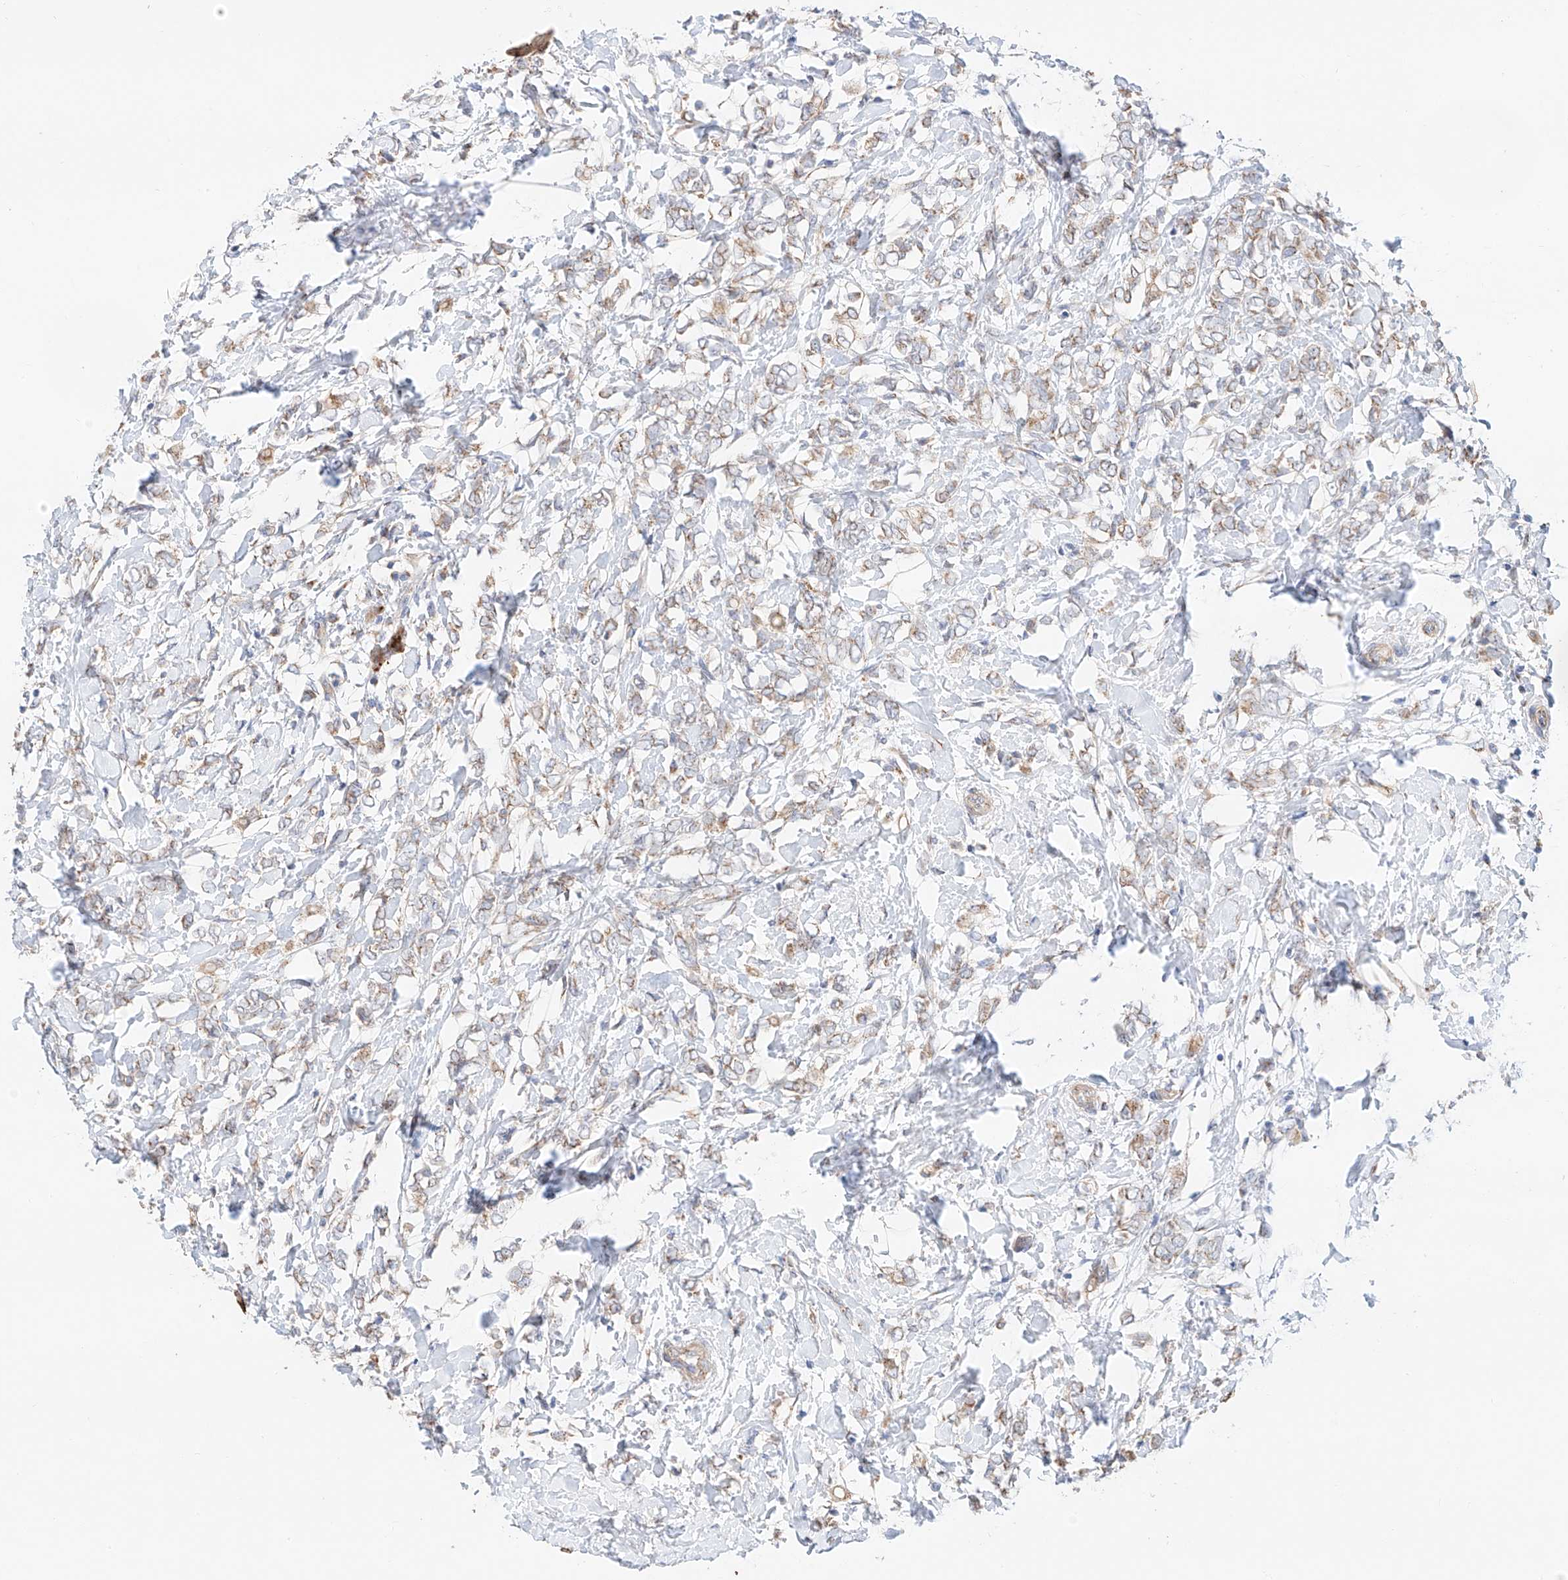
{"staining": {"intensity": "weak", "quantity": ">75%", "location": "cytoplasmic/membranous"}, "tissue": "breast cancer", "cell_type": "Tumor cells", "image_type": "cancer", "snomed": [{"axis": "morphology", "description": "Normal tissue, NOS"}, {"axis": "morphology", "description": "Lobular carcinoma"}, {"axis": "topography", "description": "Breast"}], "caption": "This histopathology image displays breast cancer (lobular carcinoma) stained with immunohistochemistry (IHC) to label a protein in brown. The cytoplasmic/membranous of tumor cells show weak positivity for the protein. Nuclei are counter-stained blue.", "gene": "MOSPD1", "patient": {"sex": "female", "age": 47}}